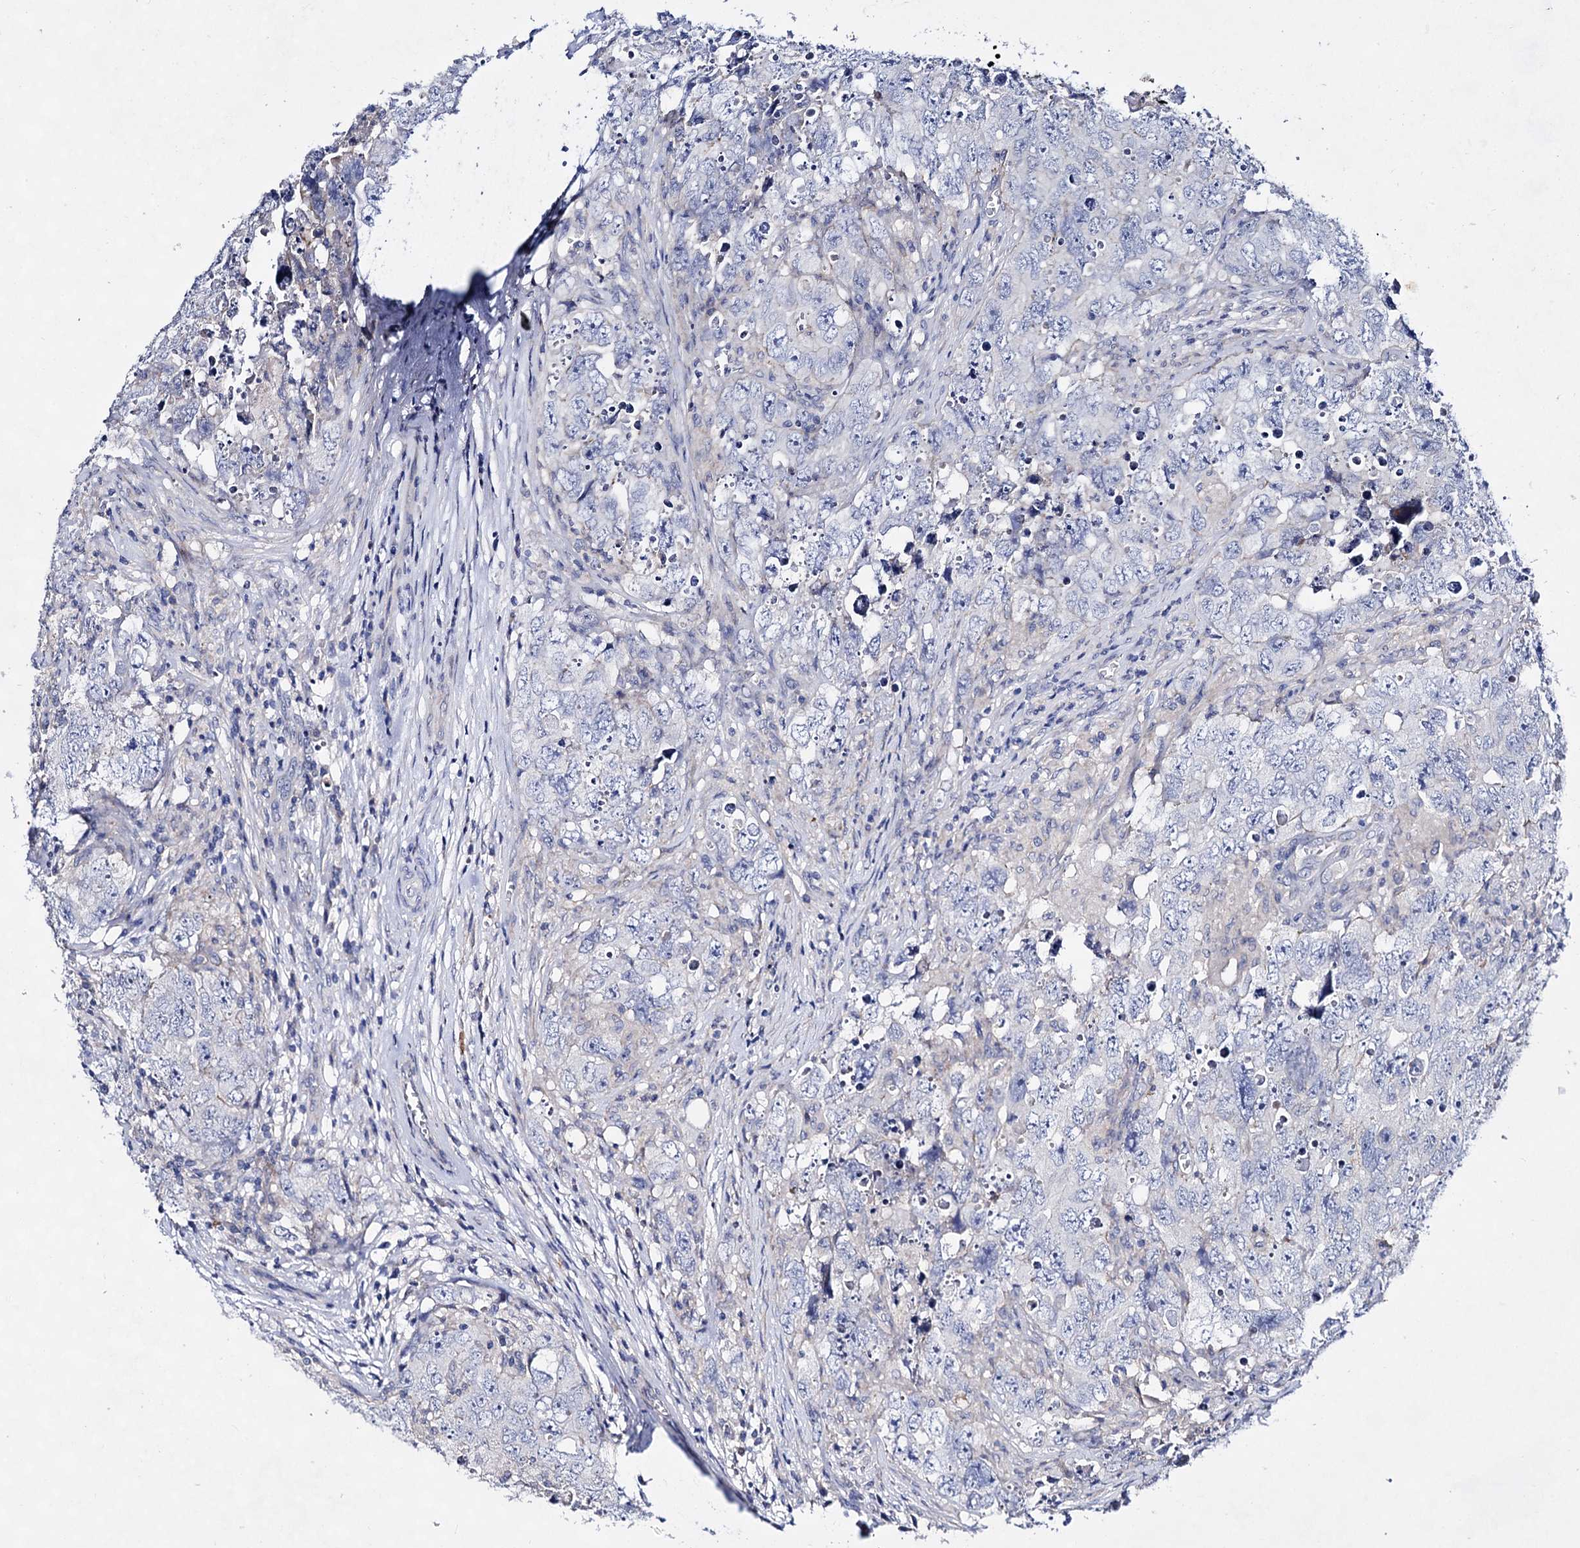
{"staining": {"intensity": "negative", "quantity": "none", "location": "none"}, "tissue": "testis cancer", "cell_type": "Tumor cells", "image_type": "cancer", "snomed": [{"axis": "morphology", "description": "Seminoma, NOS"}, {"axis": "morphology", "description": "Carcinoma, Embryonal, NOS"}, {"axis": "topography", "description": "Testis"}], "caption": "The IHC image has no significant staining in tumor cells of testis embryonal carcinoma tissue.", "gene": "PLIN1", "patient": {"sex": "male", "age": 43}}